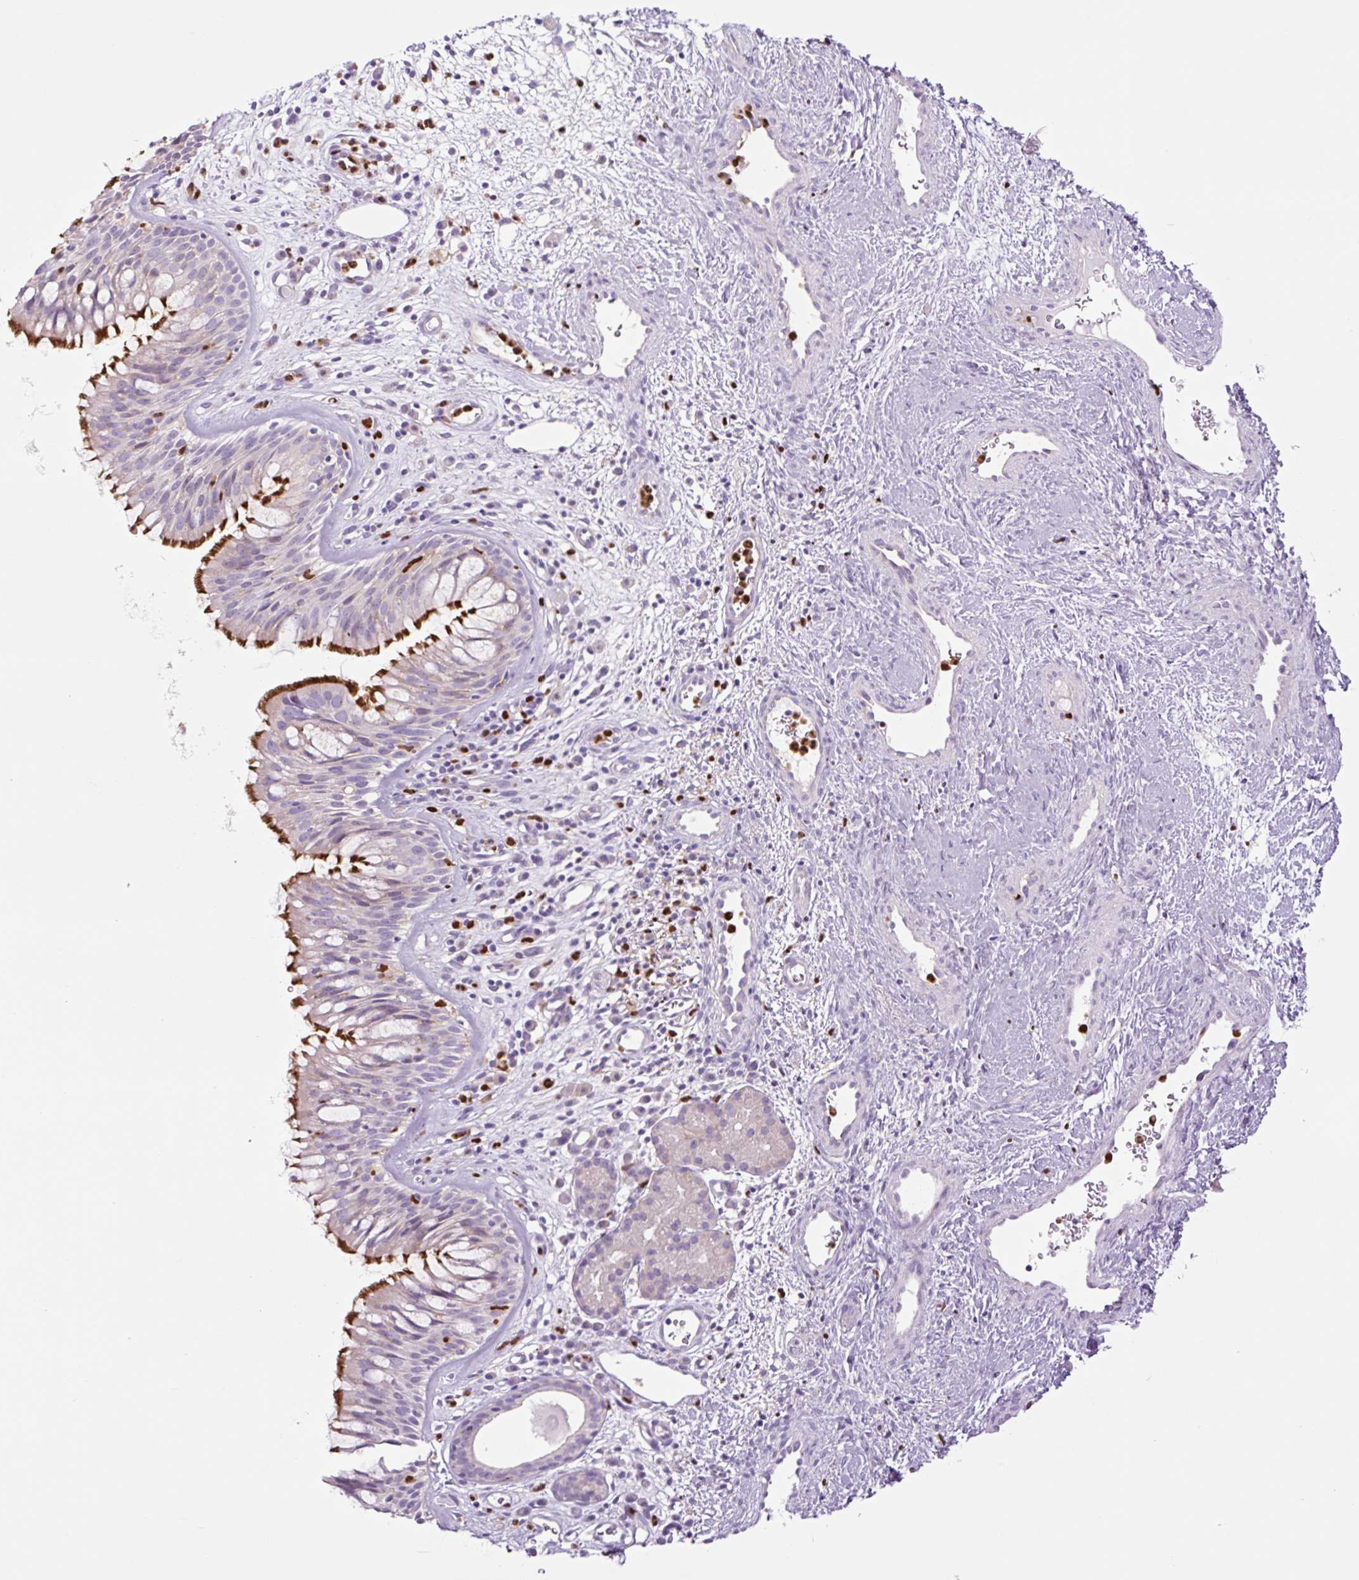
{"staining": {"intensity": "strong", "quantity": "25%-75%", "location": "cytoplasmic/membranous"}, "tissue": "nasopharynx", "cell_type": "Respiratory epithelial cells", "image_type": "normal", "snomed": [{"axis": "morphology", "description": "Normal tissue, NOS"}, {"axis": "topography", "description": "Nasopharynx"}], "caption": "The photomicrograph reveals staining of unremarkable nasopharynx, revealing strong cytoplasmic/membranous protein expression (brown color) within respiratory epithelial cells.", "gene": "SPI1", "patient": {"sex": "male", "age": 65}}